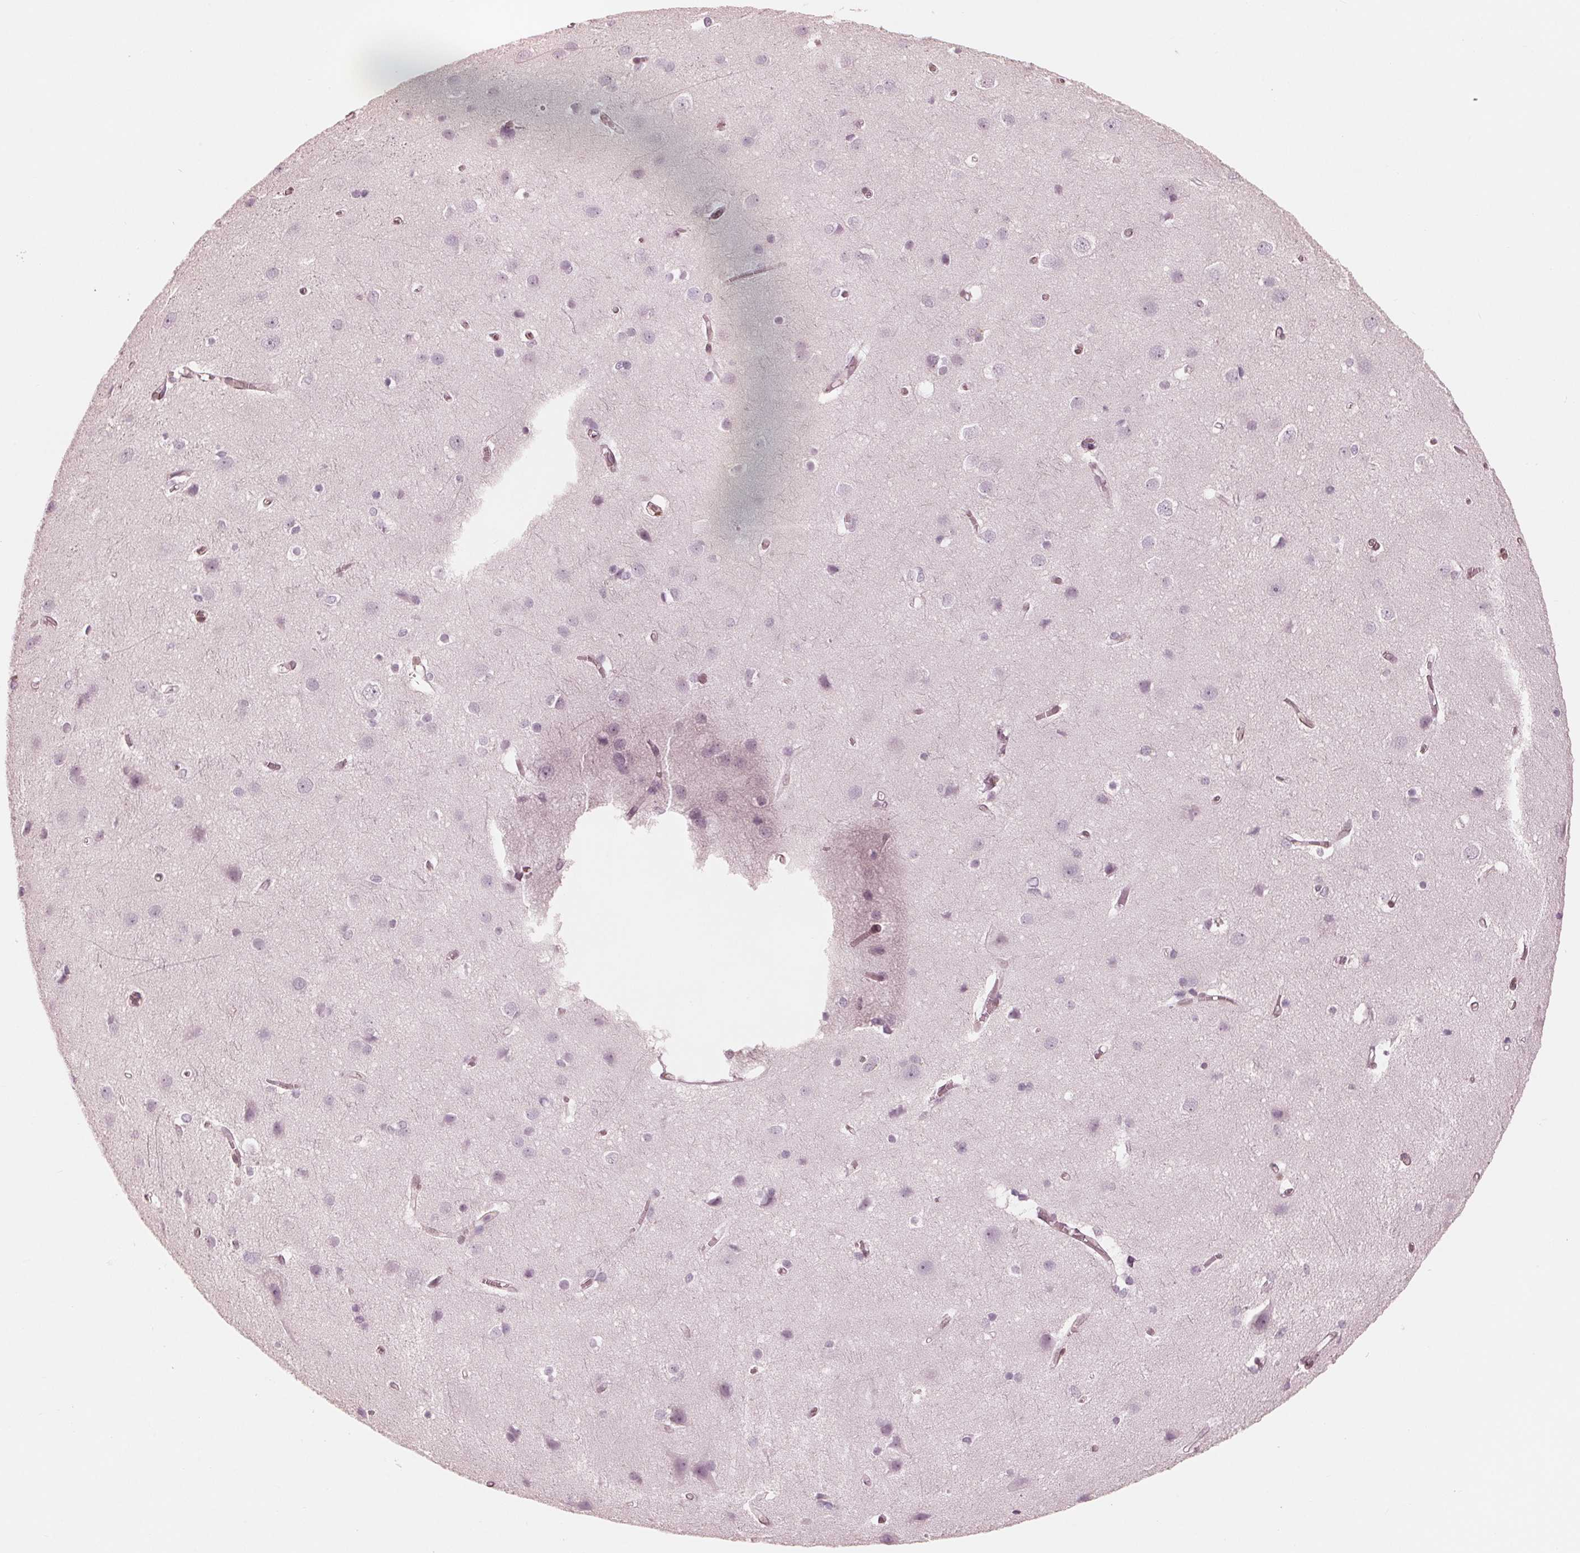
{"staining": {"intensity": "moderate", "quantity": ">75%", "location": "cytoplasmic/membranous,nuclear"}, "tissue": "cerebral cortex", "cell_type": "Endothelial cells", "image_type": "normal", "snomed": [{"axis": "morphology", "description": "Normal tissue, NOS"}, {"axis": "topography", "description": "Cerebral cortex"}], "caption": "A photomicrograph showing moderate cytoplasmic/membranous,nuclear positivity in about >75% of endothelial cells in normal cerebral cortex, as visualized by brown immunohistochemical staining.", "gene": "IKBIP", "patient": {"sex": "male", "age": 37}}